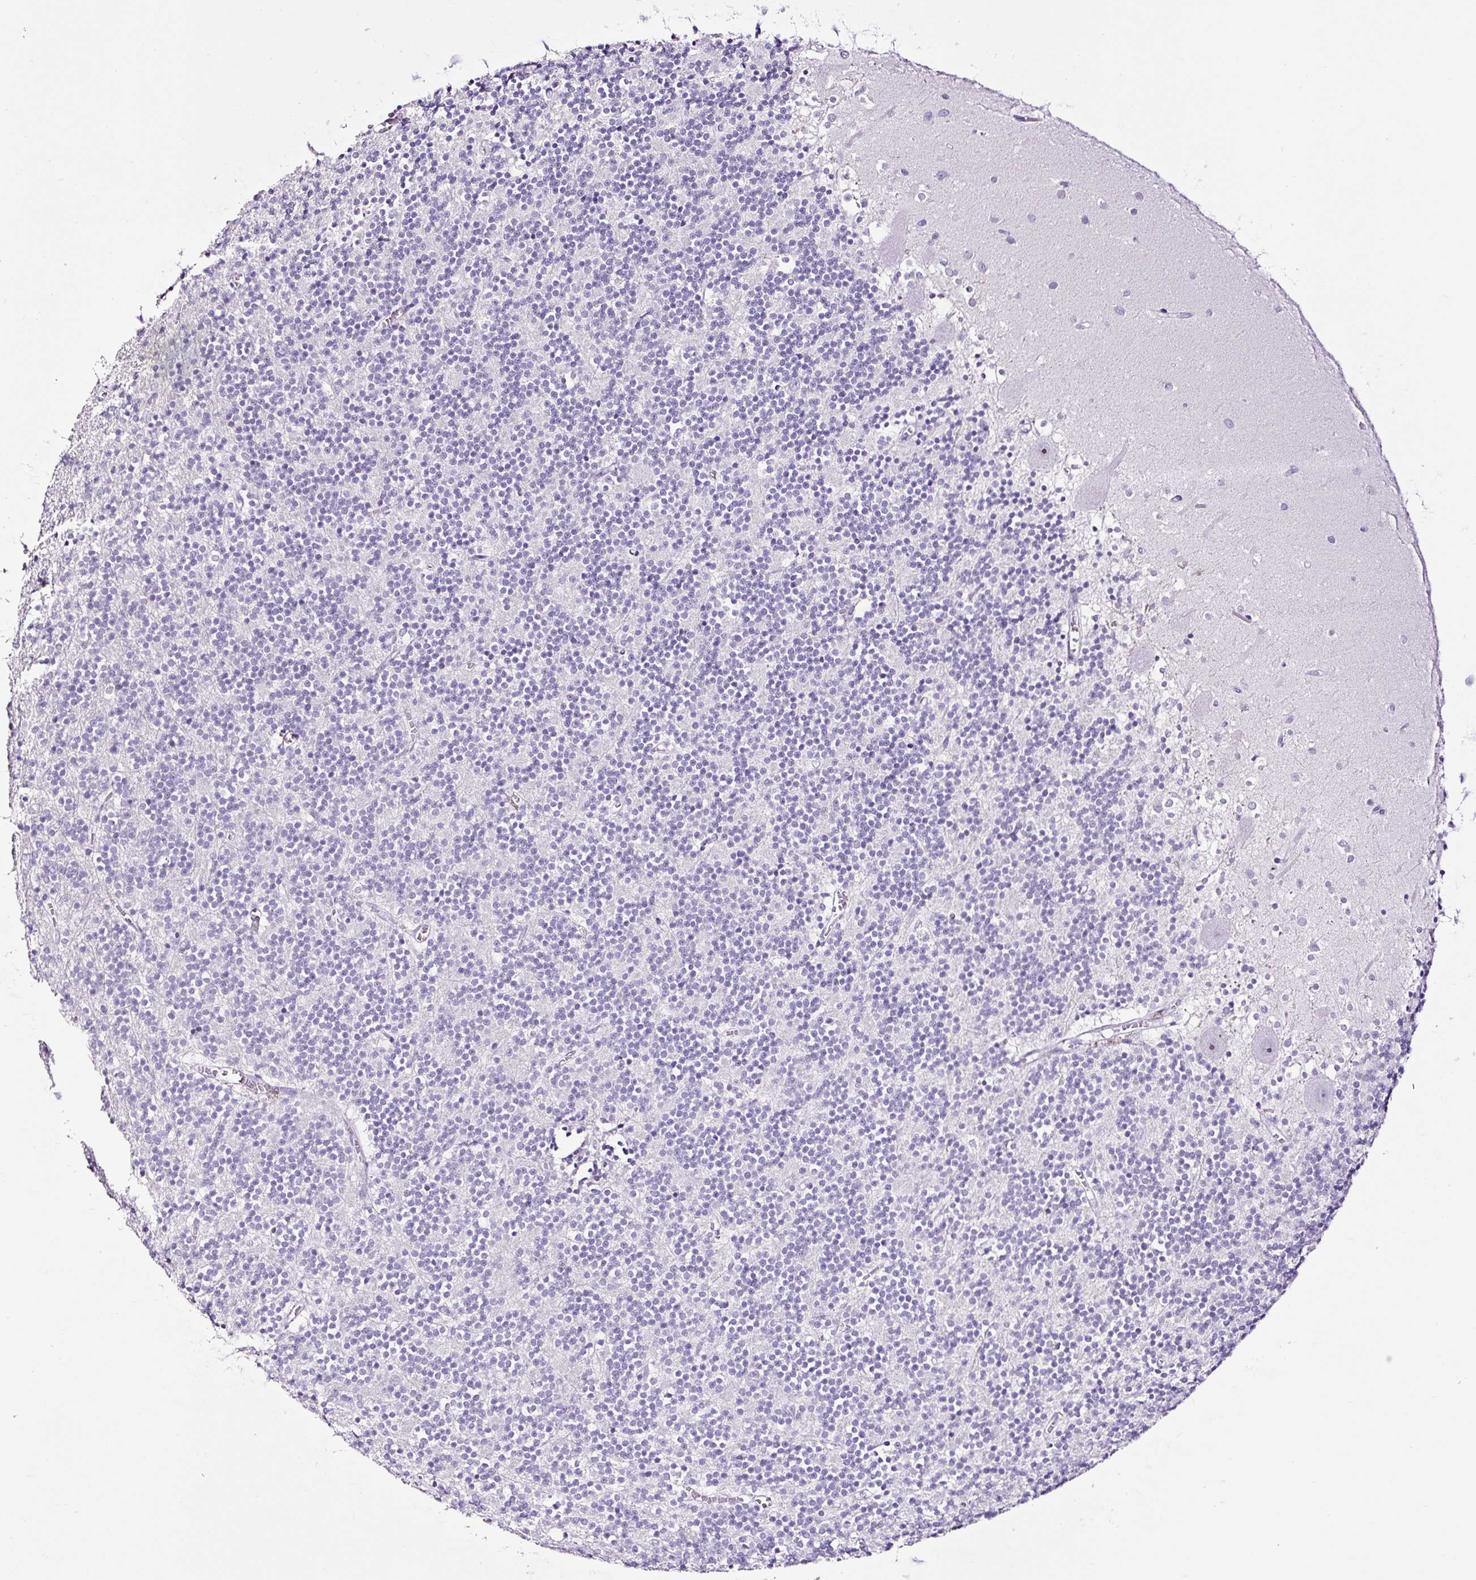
{"staining": {"intensity": "negative", "quantity": "none", "location": "none"}, "tissue": "cerebellum", "cell_type": "Cells in granular layer", "image_type": "normal", "snomed": [{"axis": "morphology", "description": "Normal tissue, NOS"}, {"axis": "topography", "description": "Cerebellum"}], "caption": "Benign cerebellum was stained to show a protein in brown. There is no significant positivity in cells in granular layer. Brightfield microscopy of immunohistochemistry (IHC) stained with DAB (brown) and hematoxylin (blue), captured at high magnification.", "gene": "NPHS2", "patient": {"sex": "male", "age": 54}}